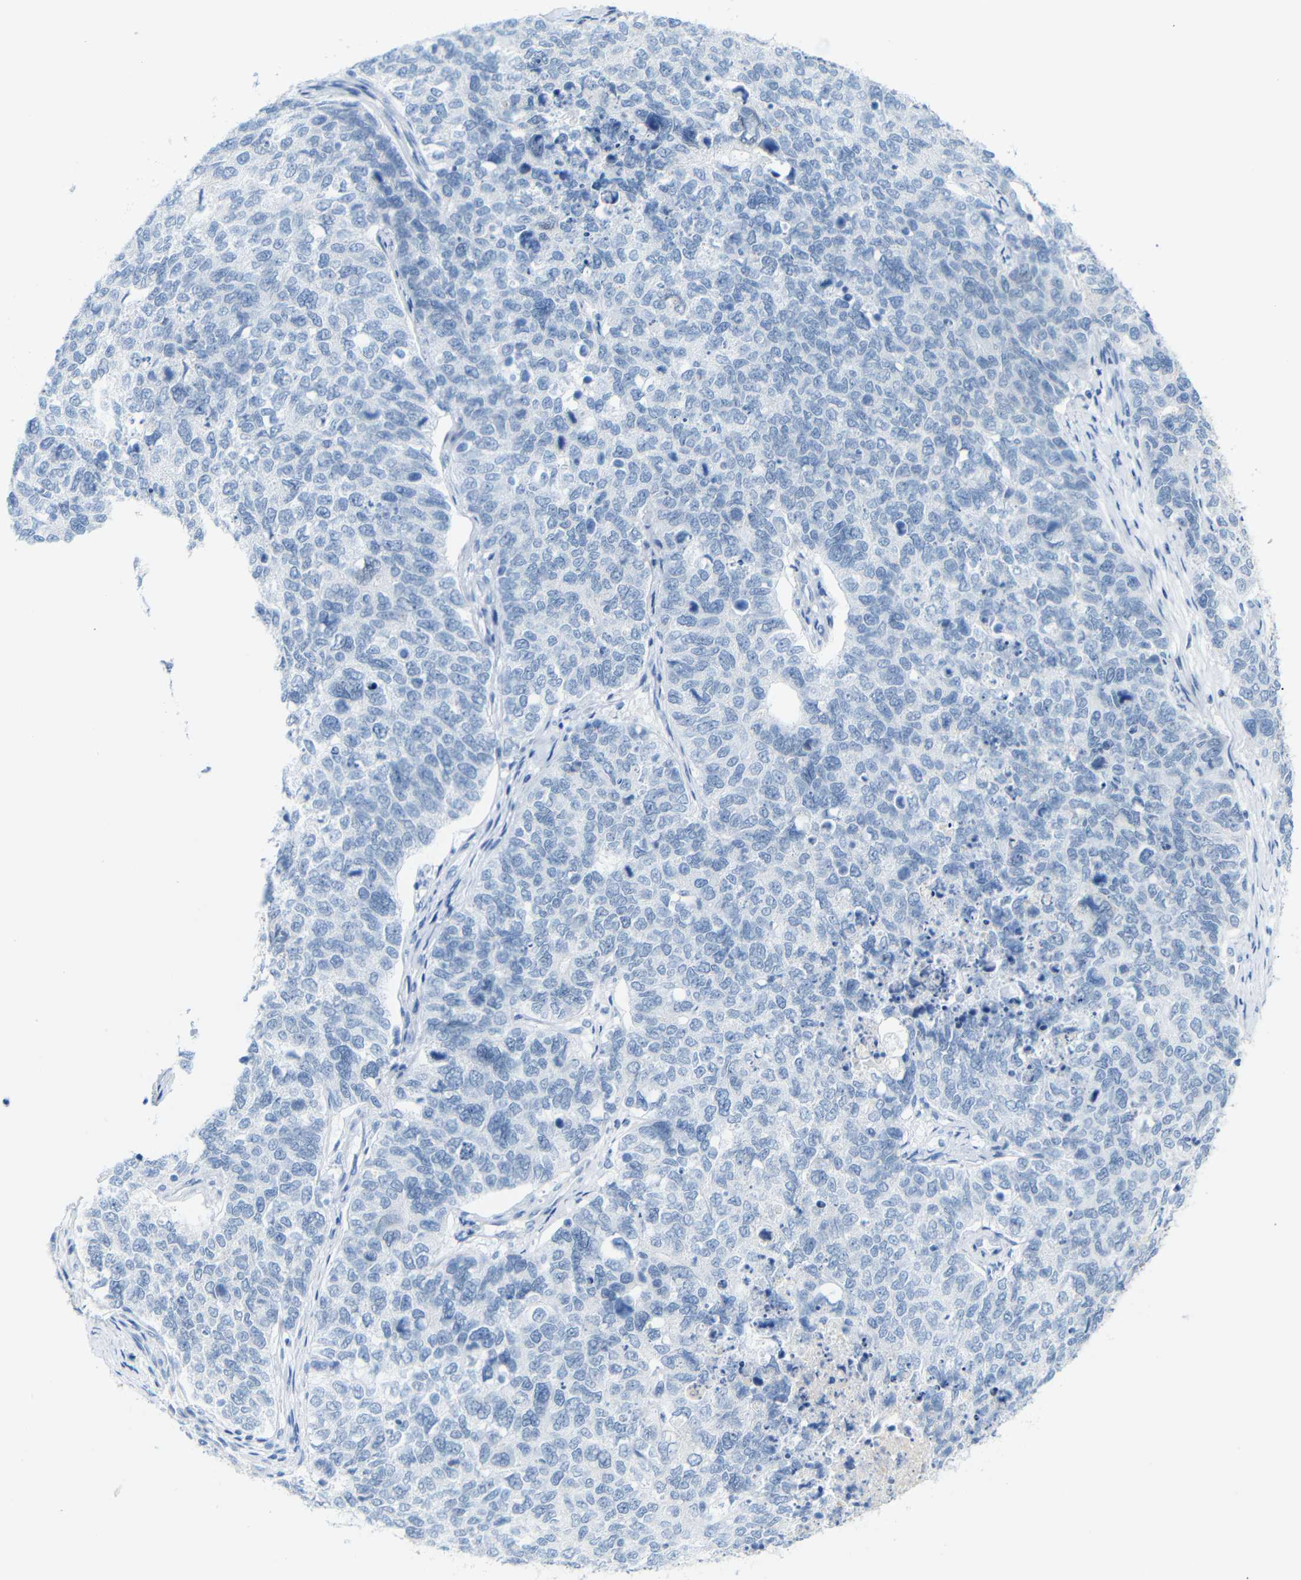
{"staining": {"intensity": "negative", "quantity": "none", "location": "none"}, "tissue": "cervical cancer", "cell_type": "Tumor cells", "image_type": "cancer", "snomed": [{"axis": "morphology", "description": "Squamous cell carcinoma, NOS"}, {"axis": "topography", "description": "Cervix"}], "caption": "High power microscopy histopathology image of an IHC image of squamous cell carcinoma (cervical), revealing no significant expression in tumor cells.", "gene": "DYNAP", "patient": {"sex": "female", "age": 63}}